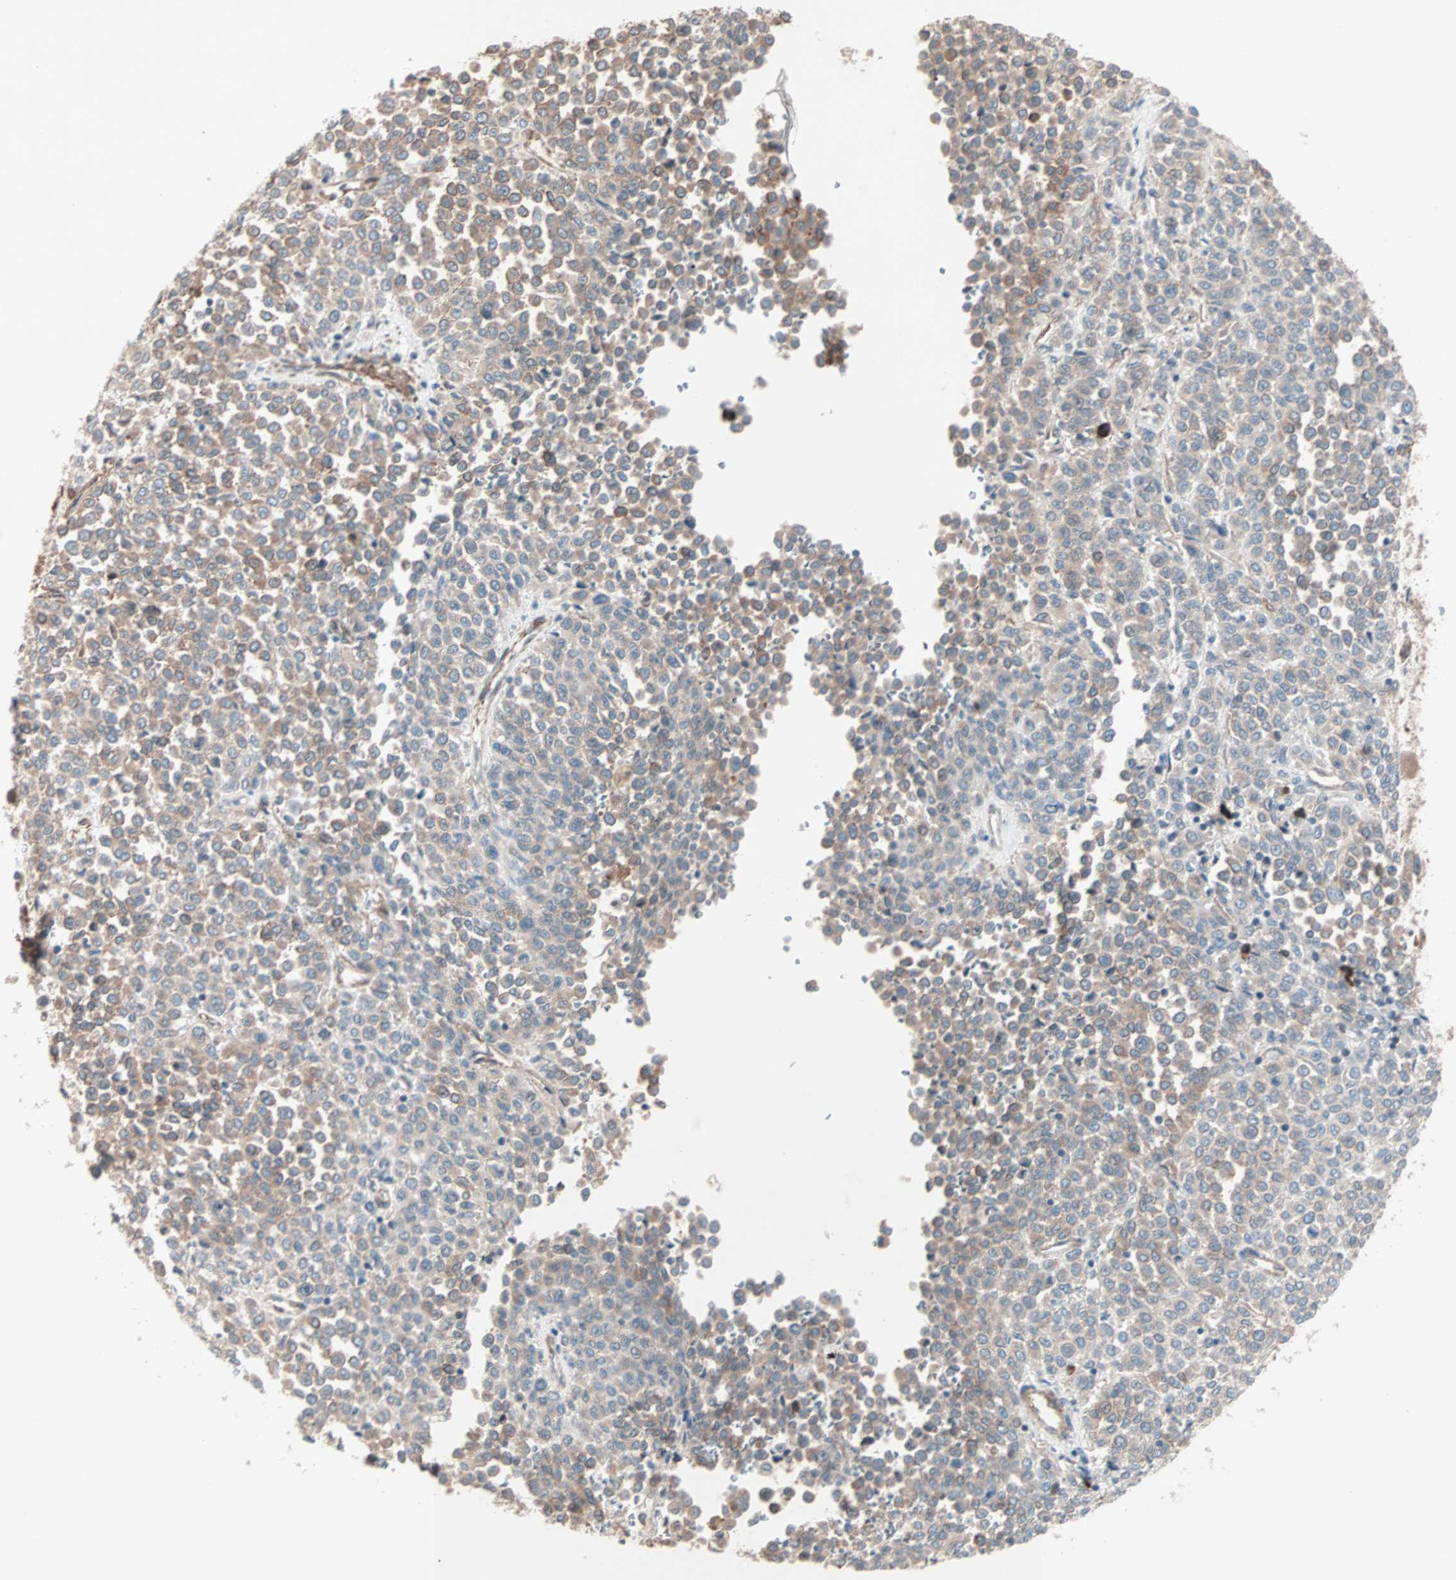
{"staining": {"intensity": "weak", "quantity": ">75%", "location": "cytoplasmic/membranous"}, "tissue": "melanoma", "cell_type": "Tumor cells", "image_type": "cancer", "snomed": [{"axis": "morphology", "description": "Malignant melanoma, Metastatic site"}, {"axis": "topography", "description": "Pancreas"}], "caption": "Immunohistochemistry (IHC) of malignant melanoma (metastatic site) reveals low levels of weak cytoplasmic/membranous expression in approximately >75% of tumor cells.", "gene": "ALG5", "patient": {"sex": "female", "age": 30}}